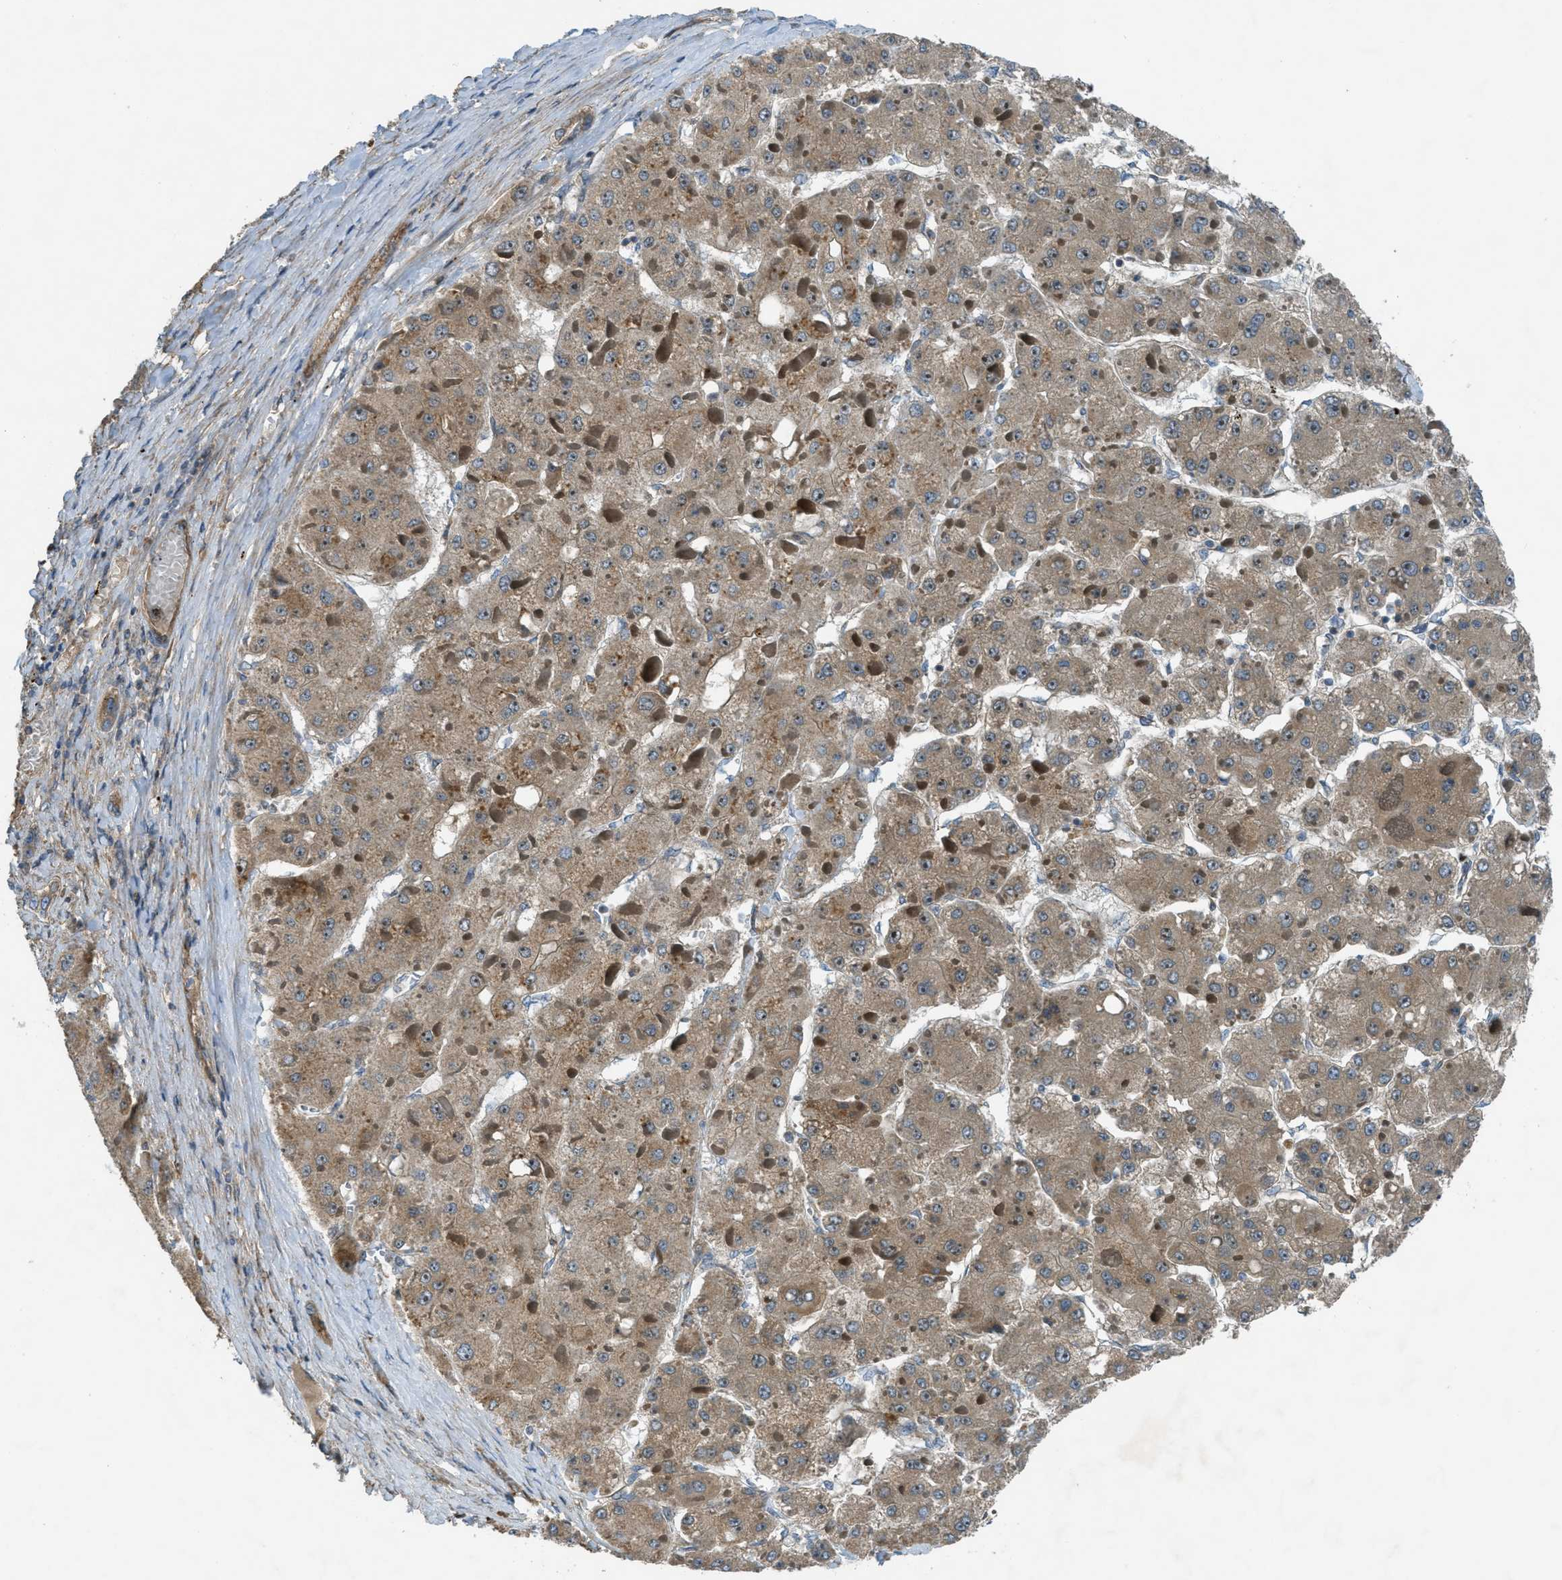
{"staining": {"intensity": "moderate", "quantity": ">75%", "location": "cytoplasmic/membranous,nuclear"}, "tissue": "liver cancer", "cell_type": "Tumor cells", "image_type": "cancer", "snomed": [{"axis": "morphology", "description": "Carcinoma, Hepatocellular, NOS"}, {"axis": "topography", "description": "Liver"}], "caption": "Brown immunohistochemical staining in human liver cancer exhibits moderate cytoplasmic/membranous and nuclear expression in approximately >75% of tumor cells.", "gene": "VEZT", "patient": {"sex": "female", "age": 73}}